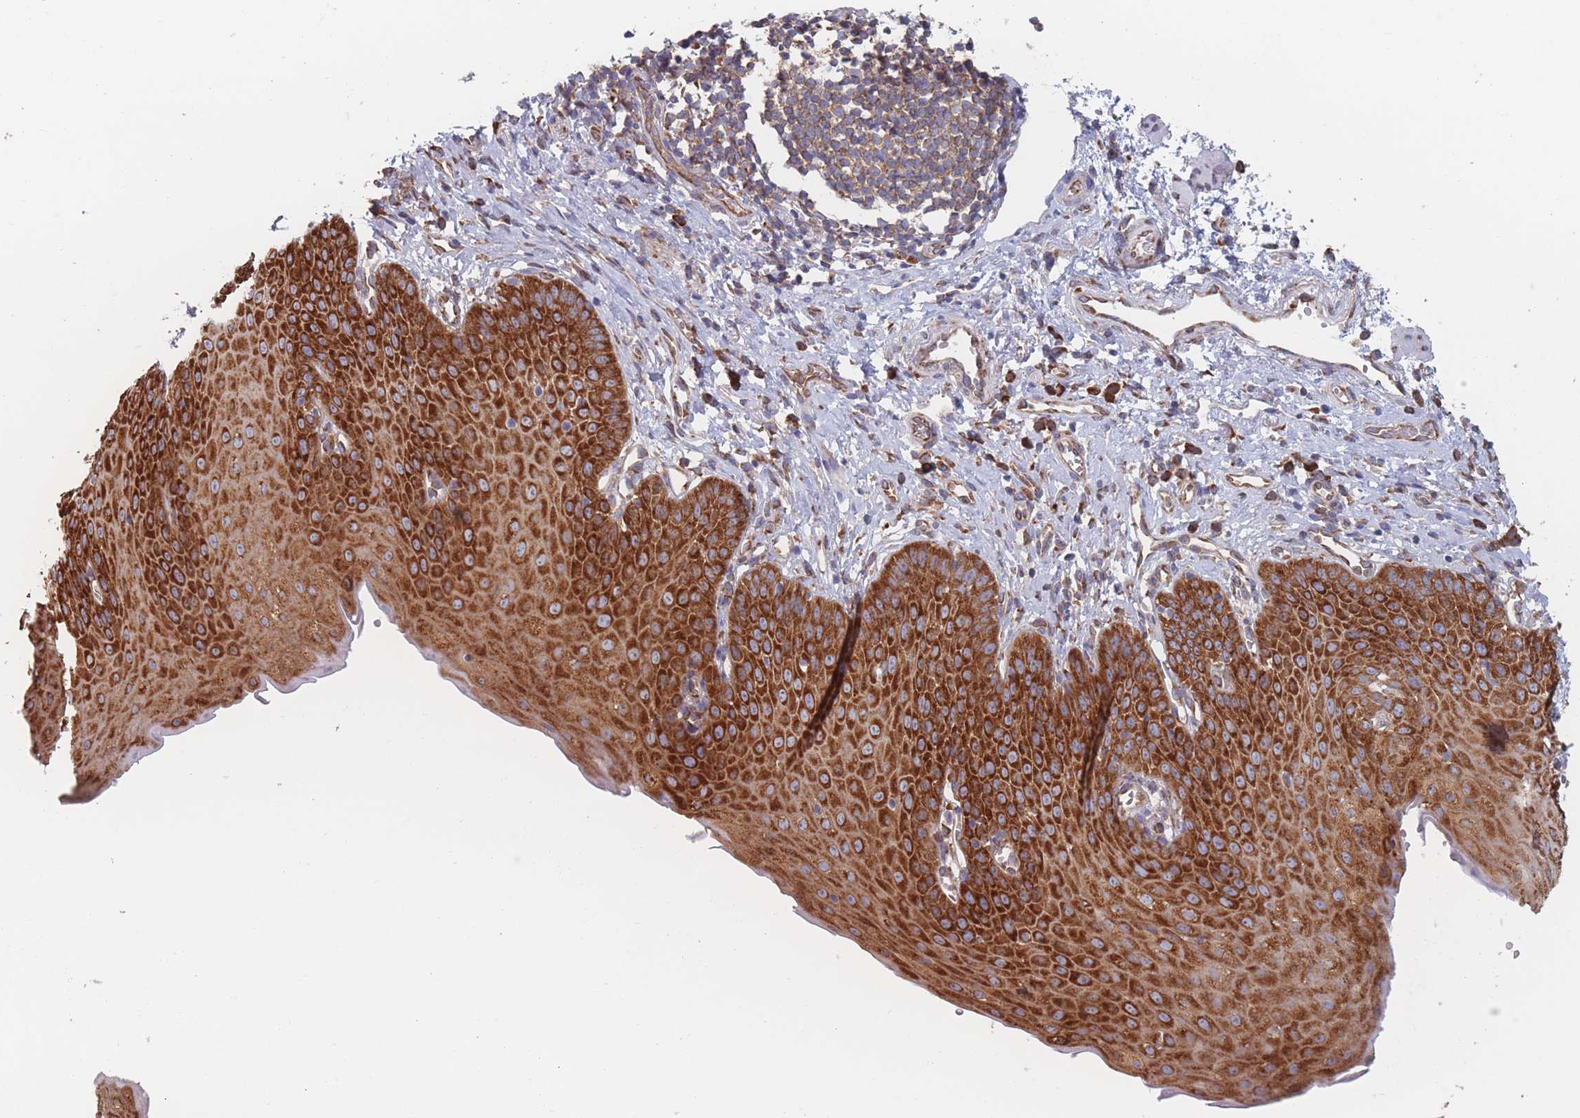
{"staining": {"intensity": "strong", "quantity": ">75%", "location": "cytoplasmic/membranous"}, "tissue": "esophagus", "cell_type": "Squamous epithelial cells", "image_type": "normal", "snomed": [{"axis": "morphology", "description": "Normal tissue, NOS"}, {"axis": "topography", "description": "Esophagus"}], "caption": "High-power microscopy captured an immunohistochemistry (IHC) histopathology image of normal esophagus, revealing strong cytoplasmic/membranous staining in approximately >75% of squamous epithelial cells. The staining is performed using DAB (3,3'-diaminobenzidine) brown chromogen to label protein expression. The nuclei are counter-stained blue using hematoxylin.", "gene": "EEF1B2", "patient": {"sex": "male", "age": 71}}